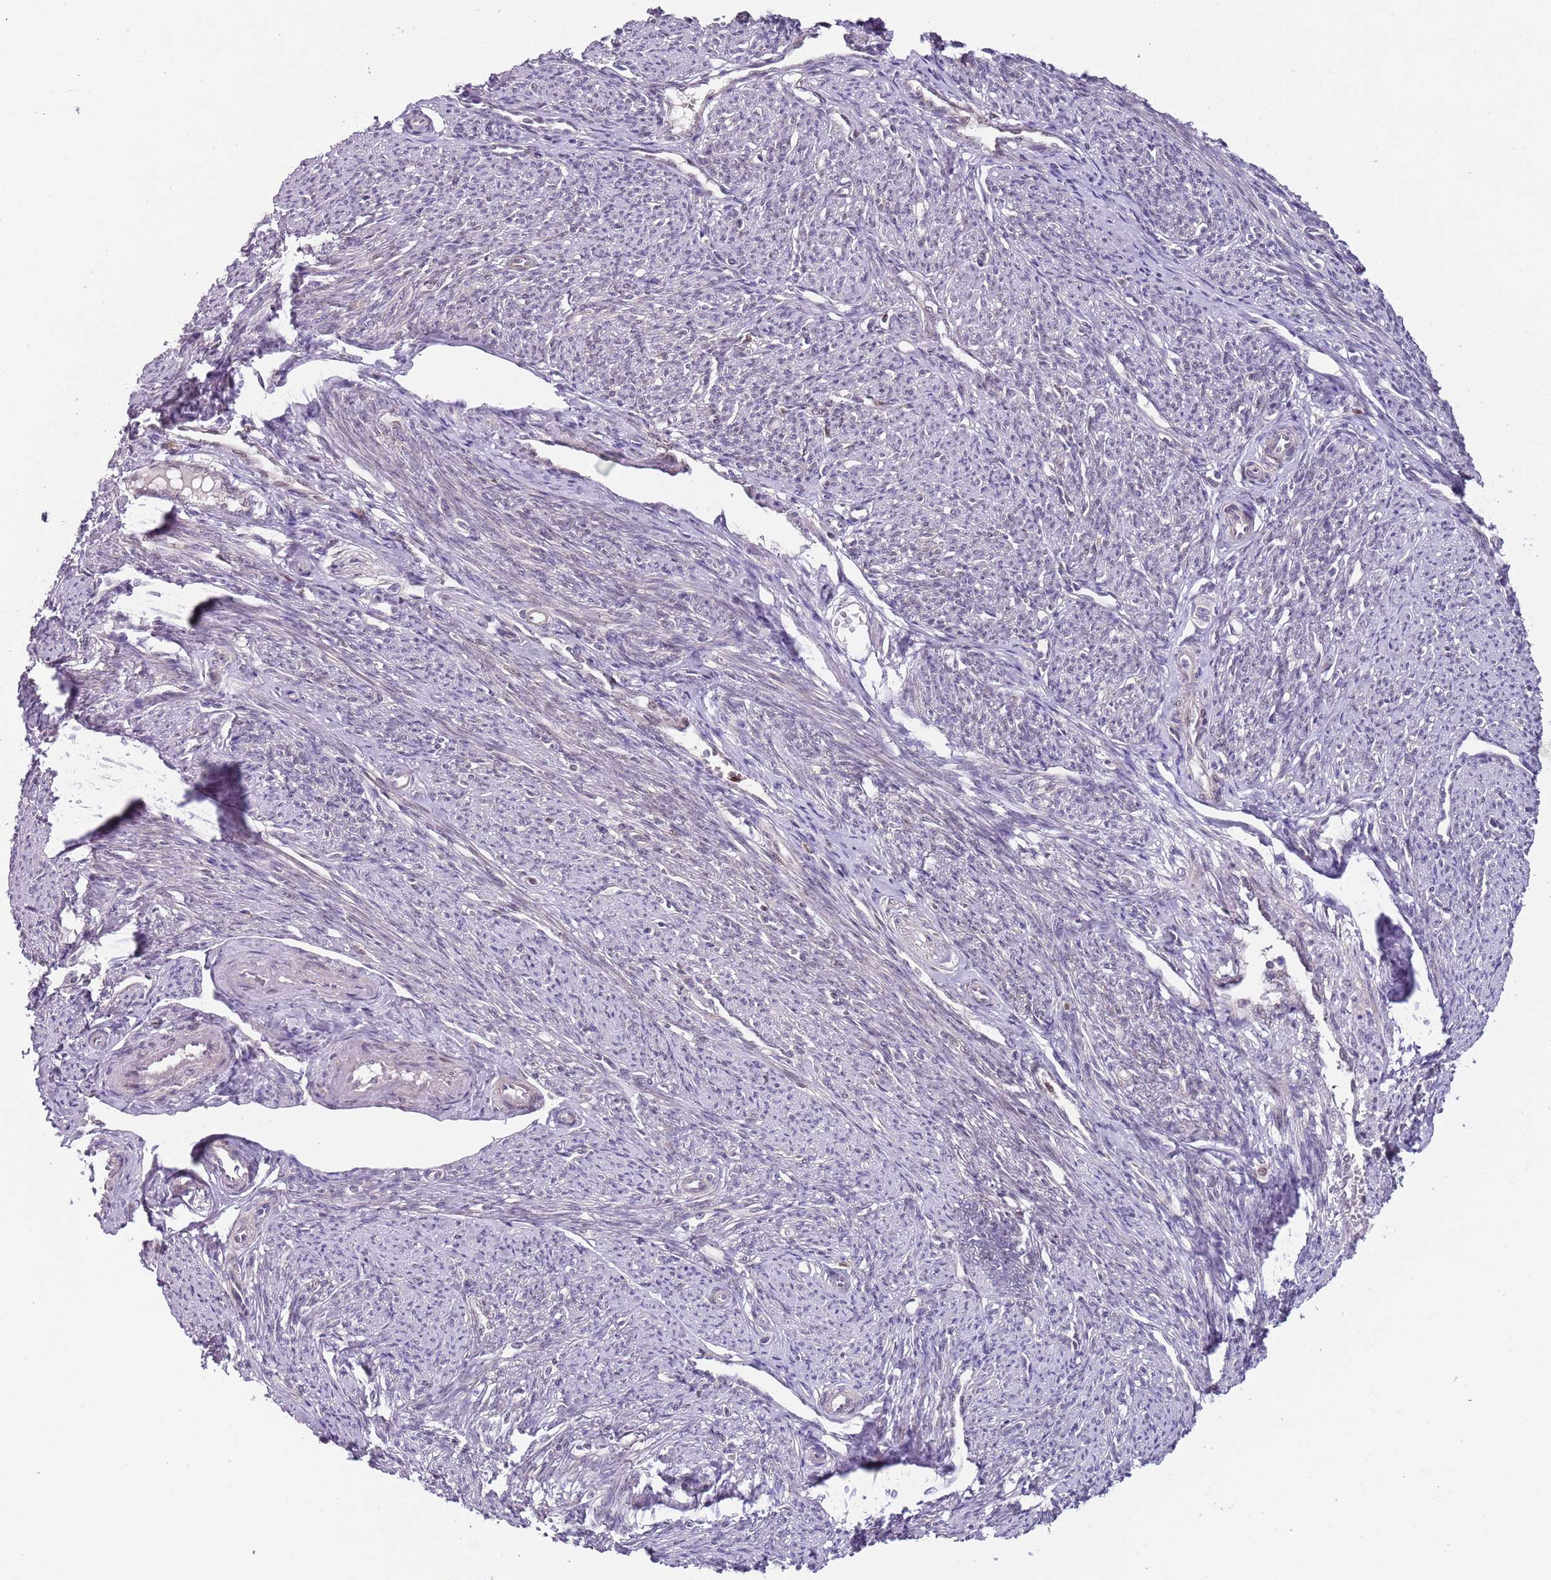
{"staining": {"intensity": "weak", "quantity": "25%-75%", "location": "cytoplasmic/membranous,nuclear"}, "tissue": "smooth muscle", "cell_type": "Smooth muscle cells", "image_type": "normal", "snomed": [{"axis": "morphology", "description": "Normal tissue, NOS"}, {"axis": "topography", "description": "Smooth muscle"}, {"axis": "topography", "description": "Uterus"}], "caption": "Immunohistochemical staining of benign smooth muscle reveals weak cytoplasmic/membranous,nuclear protein expression in approximately 25%-75% of smooth muscle cells. (IHC, brightfield microscopy, high magnification).", "gene": "RMND5B", "patient": {"sex": "female", "age": 59}}